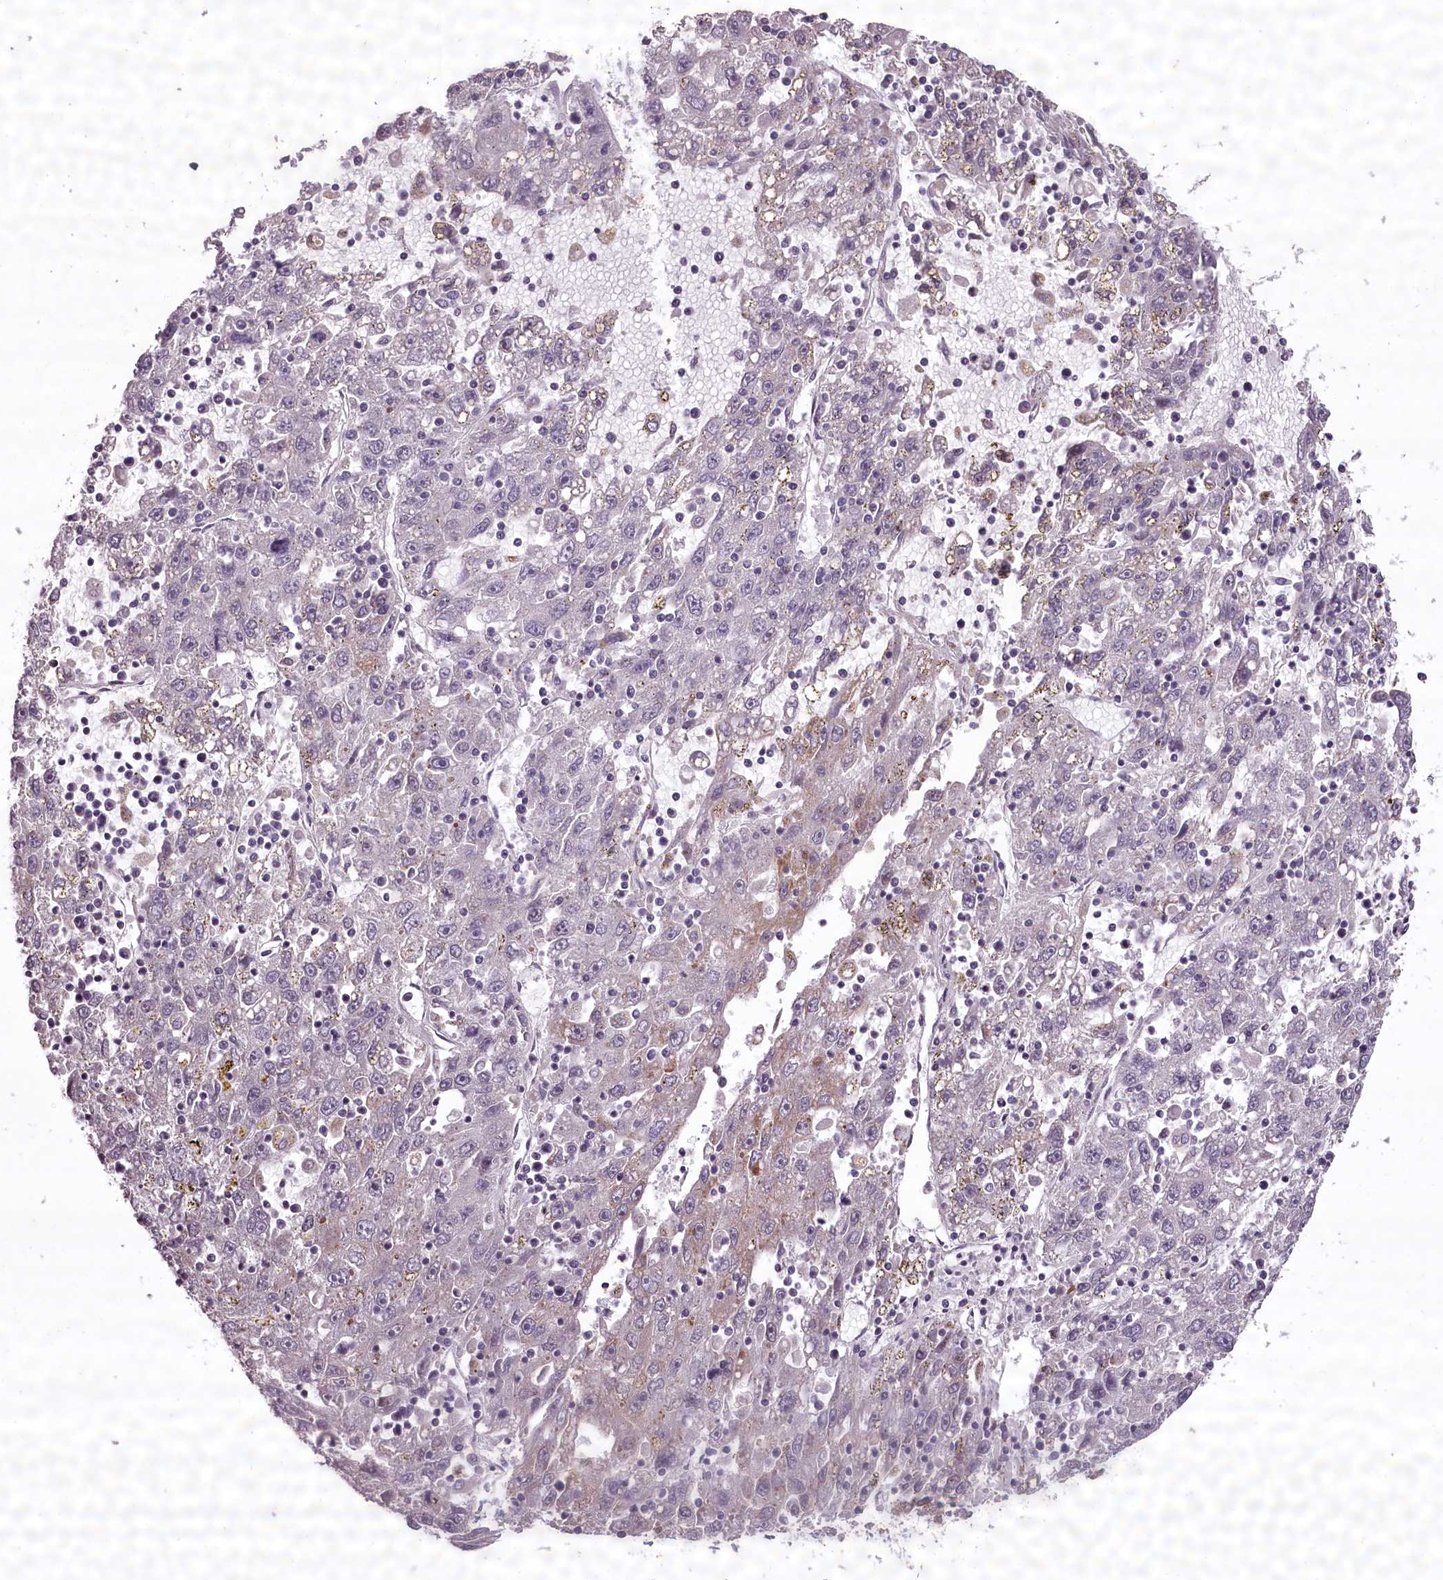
{"staining": {"intensity": "weak", "quantity": "<25%", "location": "cytoplasmic/membranous"}, "tissue": "liver cancer", "cell_type": "Tumor cells", "image_type": "cancer", "snomed": [{"axis": "morphology", "description": "Carcinoma, Hepatocellular, NOS"}, {"axis": "topography", "description": "Liver"}], "caption": "IHC micrograph of human liver cancer stained for a protein (brown), which shows no expression in tumor cells.", "gene": "CCDC92", "patient": {"sex": "male", "age": 49}}